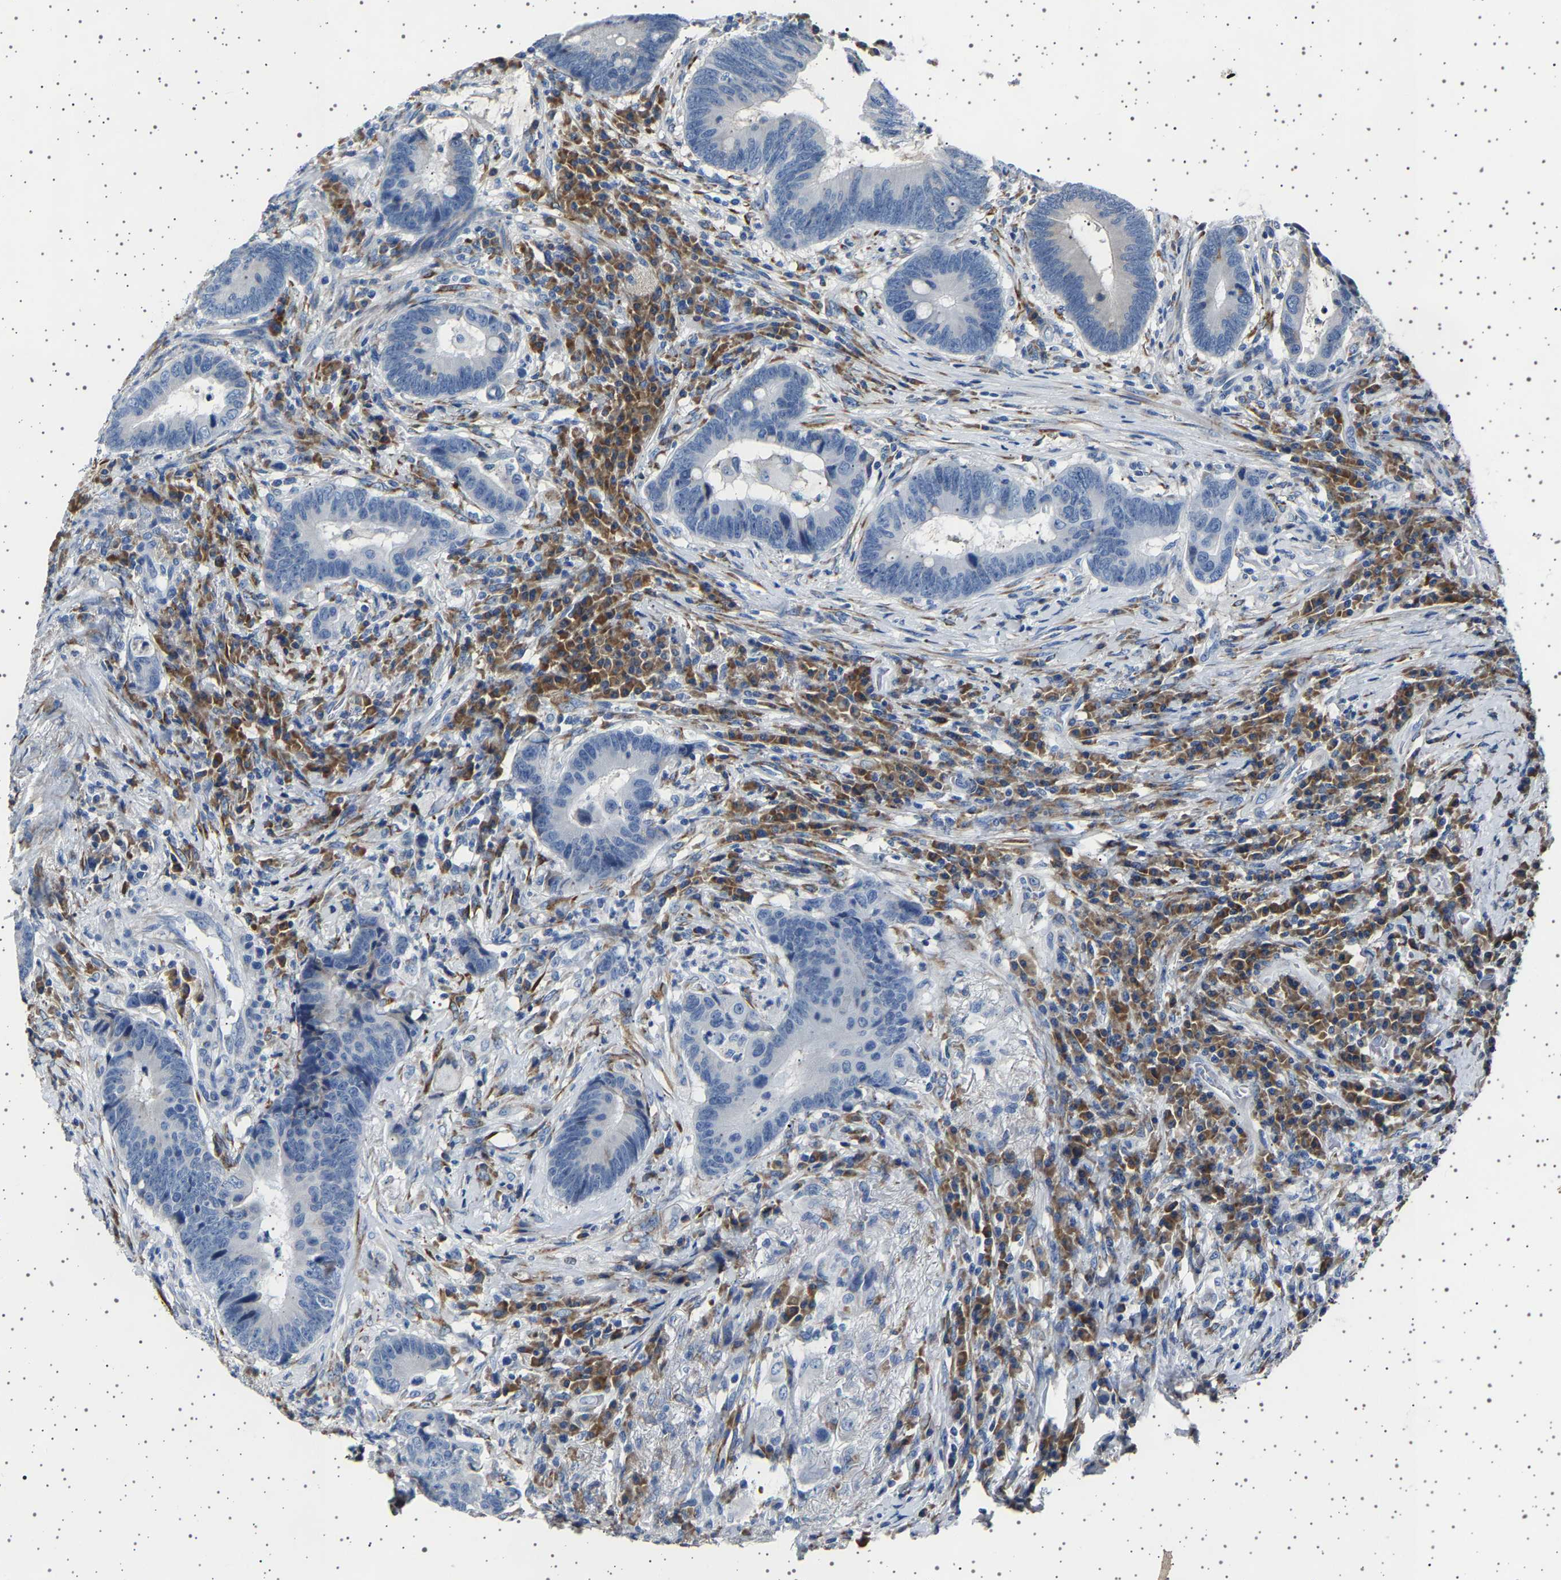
{"staining": {"intensity": "negative", "quantity": "none", "location": "none"}, "tissue": "colorectal cancer", "cell_type": "Tumor cells", "image_type": "cancer", "snomed": [{"axis": "morphology", "description": "Adenocarcinoma, NOS"}, {"axis": "topography", "description": "Rectum"}, {"axis": "topography", "description": "Anal"}], "caption": "This is a photomicrograph of IHC staining of colorectal adenocarcinoma, which shows no expression in tumor cells.", "gene": "FTCD", "patient": {"sex": "female", "age": 89}}